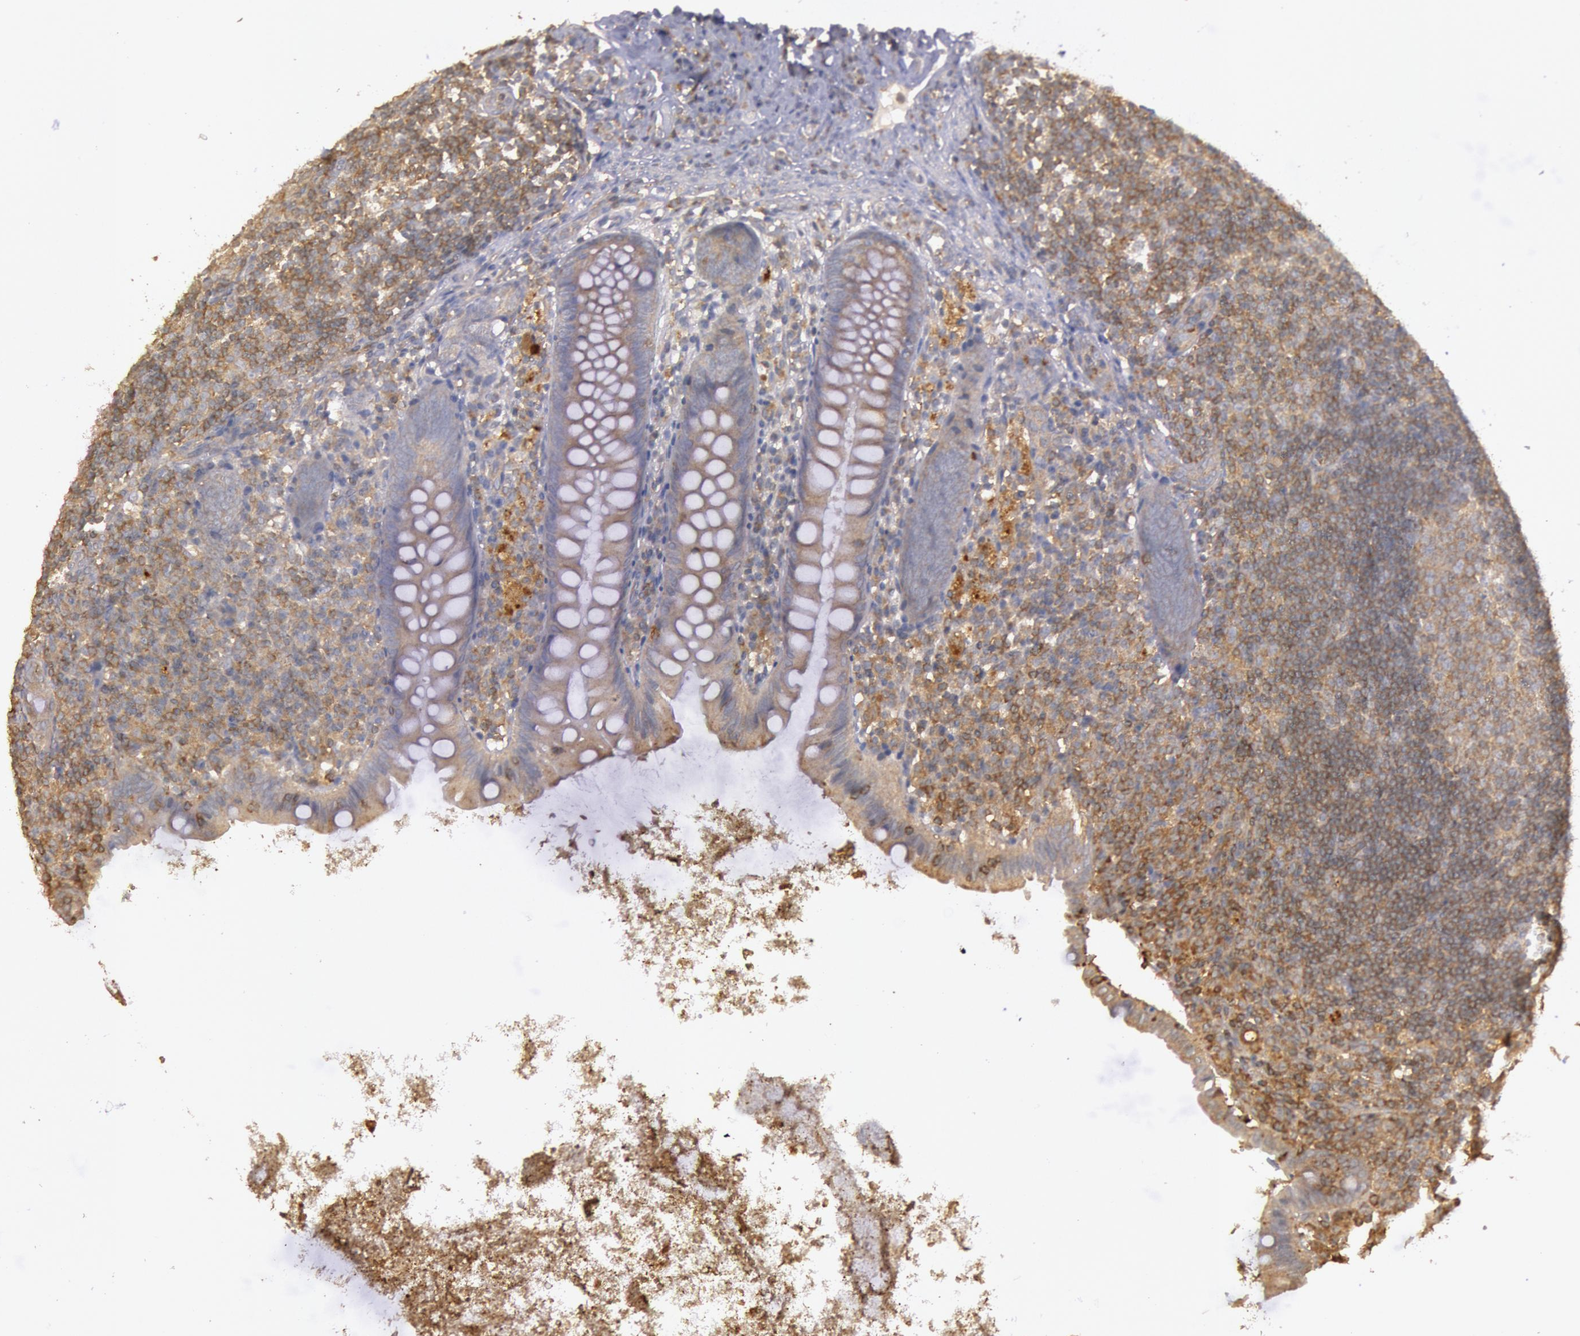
{"staining": {"intensity": "weak", "quantity": ">75%", "location": "cytoplasmic/membranous"}, "tissue": "appendix", "cell_type": "Glandular cells", "image_type": "normal", "snomed": [{"axis": "morphology", "description": "Normal tissue, NOS"}, {"axis": "topography", "description": "Appendix"}], "caption": "This micrograph demonstrates immunohistochemistry (IHC) staining of unremarkable appendix, with low weak cytoplasmic/membranous positivity in about >75% of glandular cells.", "gene": "PIK3R1", "patient": {"sex": "female", "age": 9}}